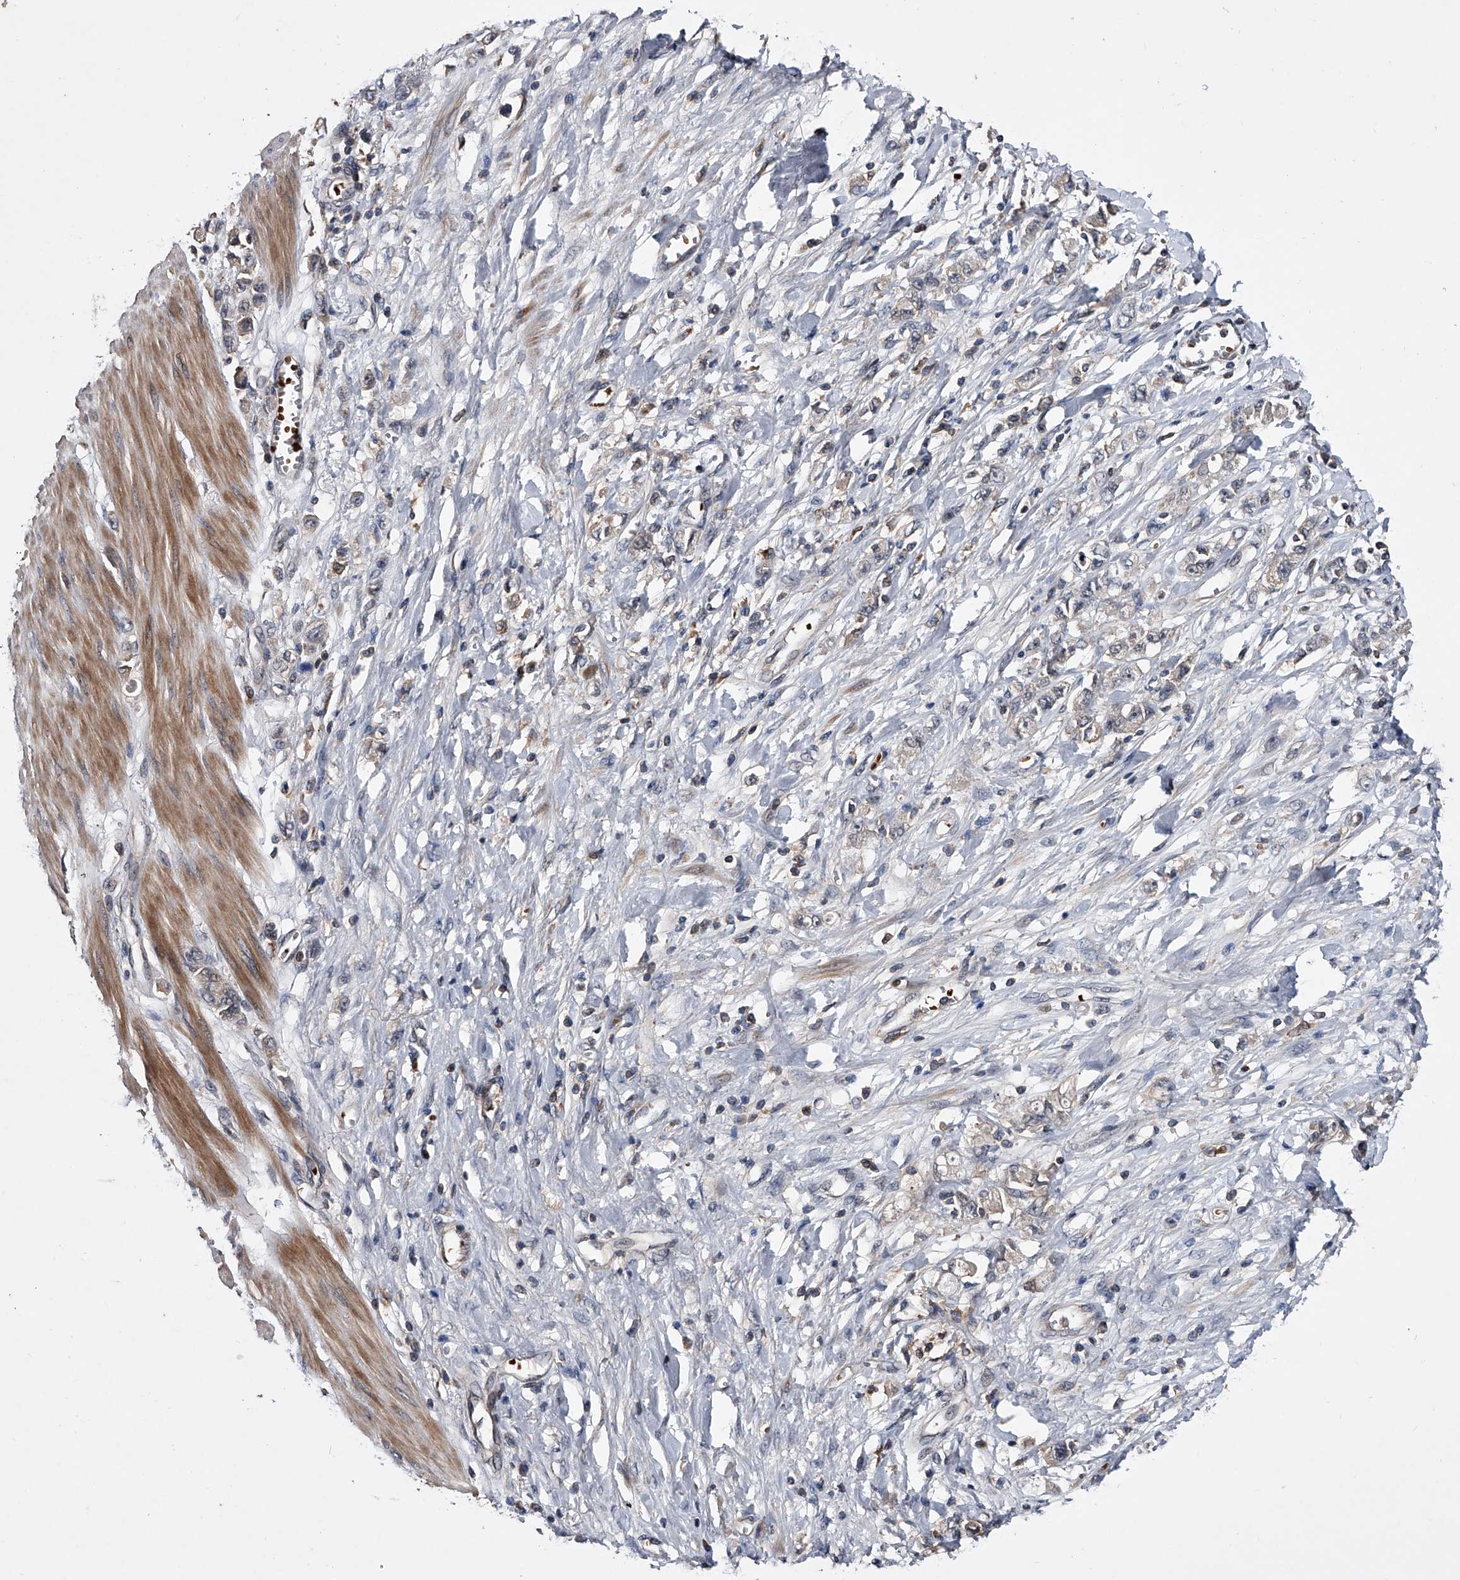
{"staining": {"intensity": "negative", "quantity": "none", "location": "none"}, "tissue": "stomach cancer", "cell_type": "Tumor cells", "image_type": "cancer", "snomed": [{"axis": "morphology", "description": "Adenocarcinoma, NOS"}, {"axis": "topography", "description": "Stomach"}], "caption": "A high-resolution histopathology image shows immunohistochemistry staining of stomach cancer, which shows no significant expression in tumor cells.", "gene": "ZNF30", "patient": {"sex": "female", "age": 76}}